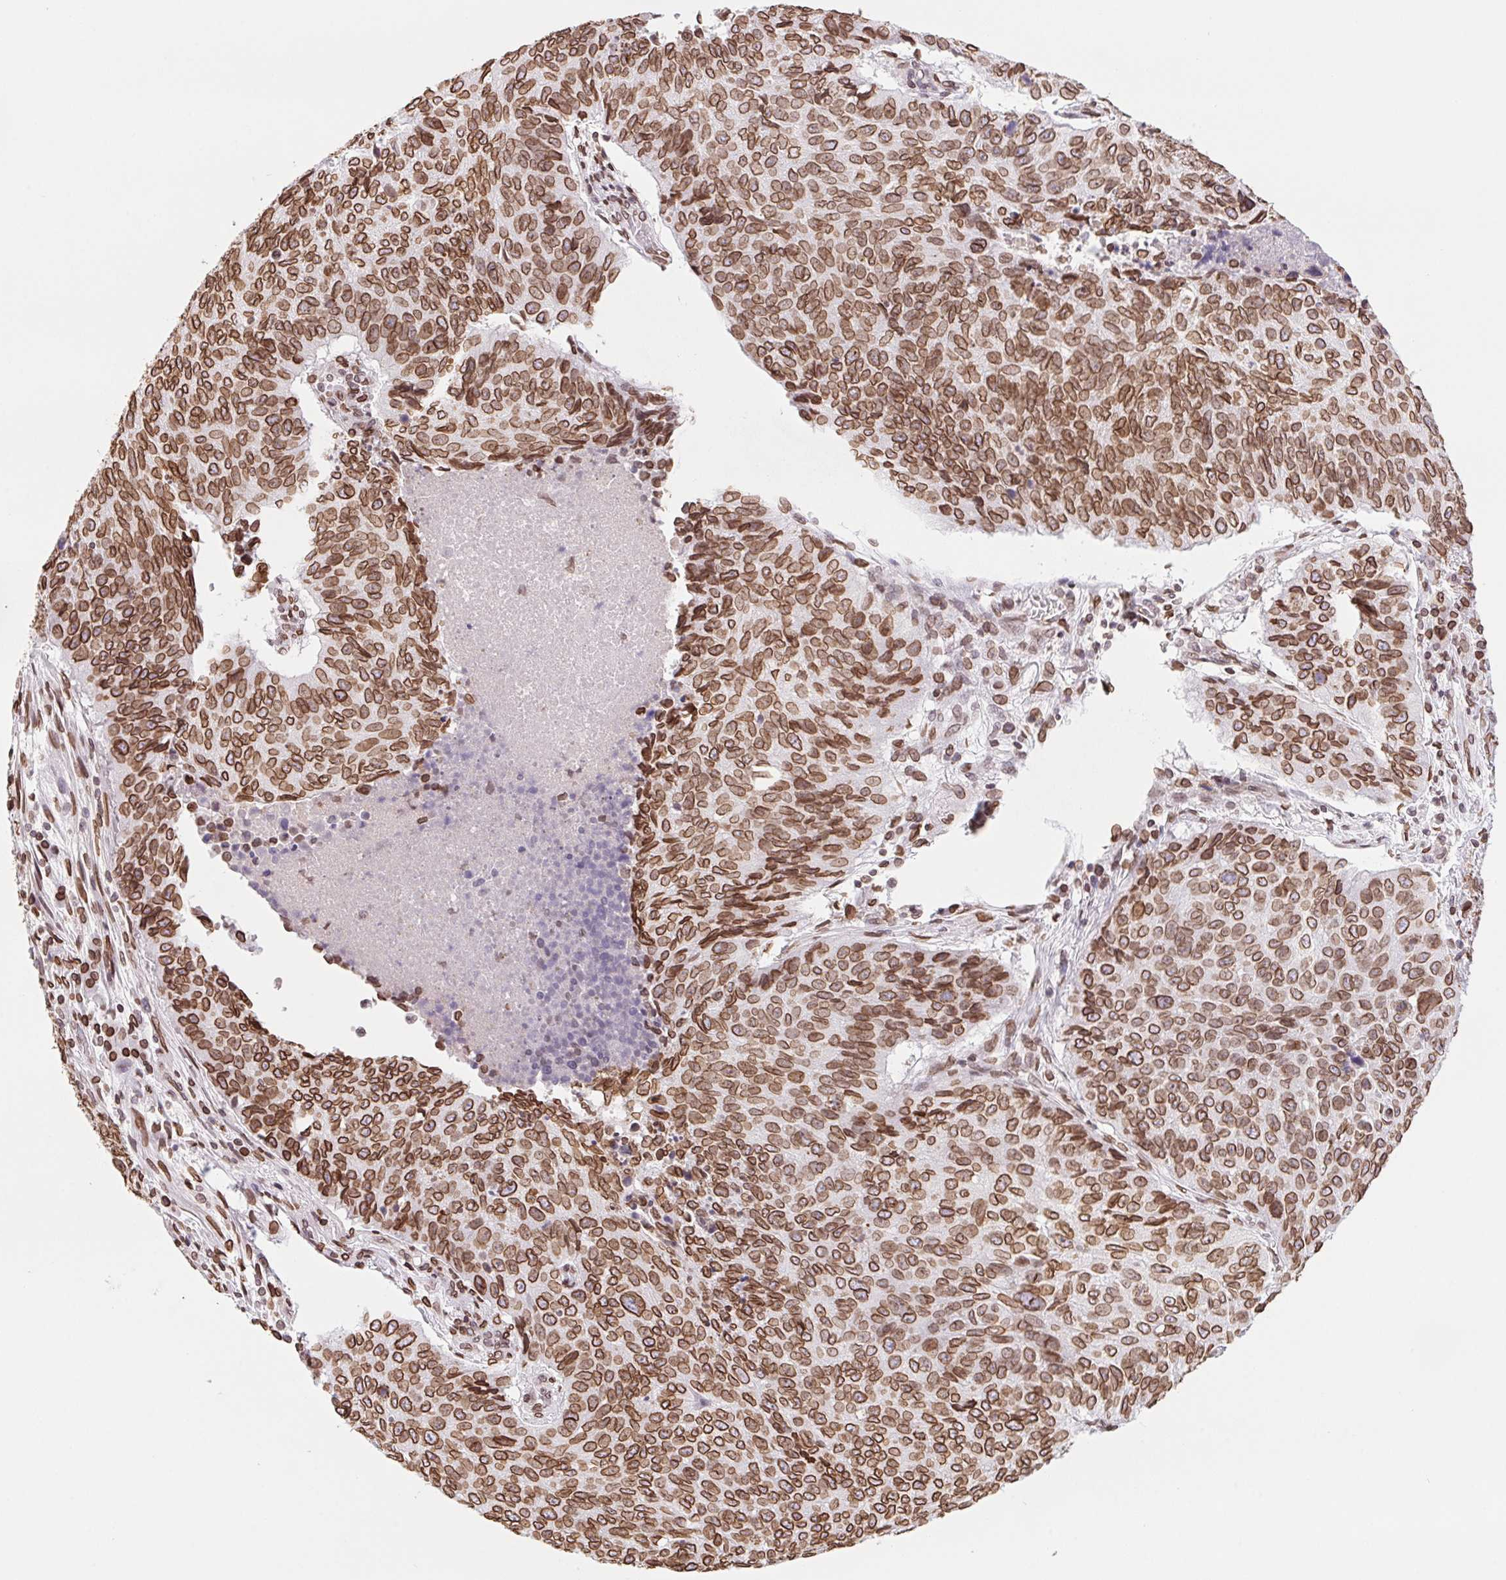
{"staining": {"intensity": "strong", "quantity": ">75%", "location": "cytoplasmic/membranous,nuclear"}, "tissue": "lung cancer", "cell_type": "Tumor cells", "image_type": "cancer", "snomed": [{"axis": "morphology", "description": "Normal tissue, NOS"}, {"axis": "morphology", "description": "Squamous cell carcinoma, NOS"}, {"axis": "topography", "description": "Bronchus"}, {"axis": "topography", "description": "Lung"}], "caption": "Lung squamous cell carcinoma was stained to show a protein in brown. There is high levels of strong cytoplasmic/membranous and nuclear expression in approximately >75% of tumor cells.", "gene": "LMNB2", "patient": {"sex": "male", "age": 64}}